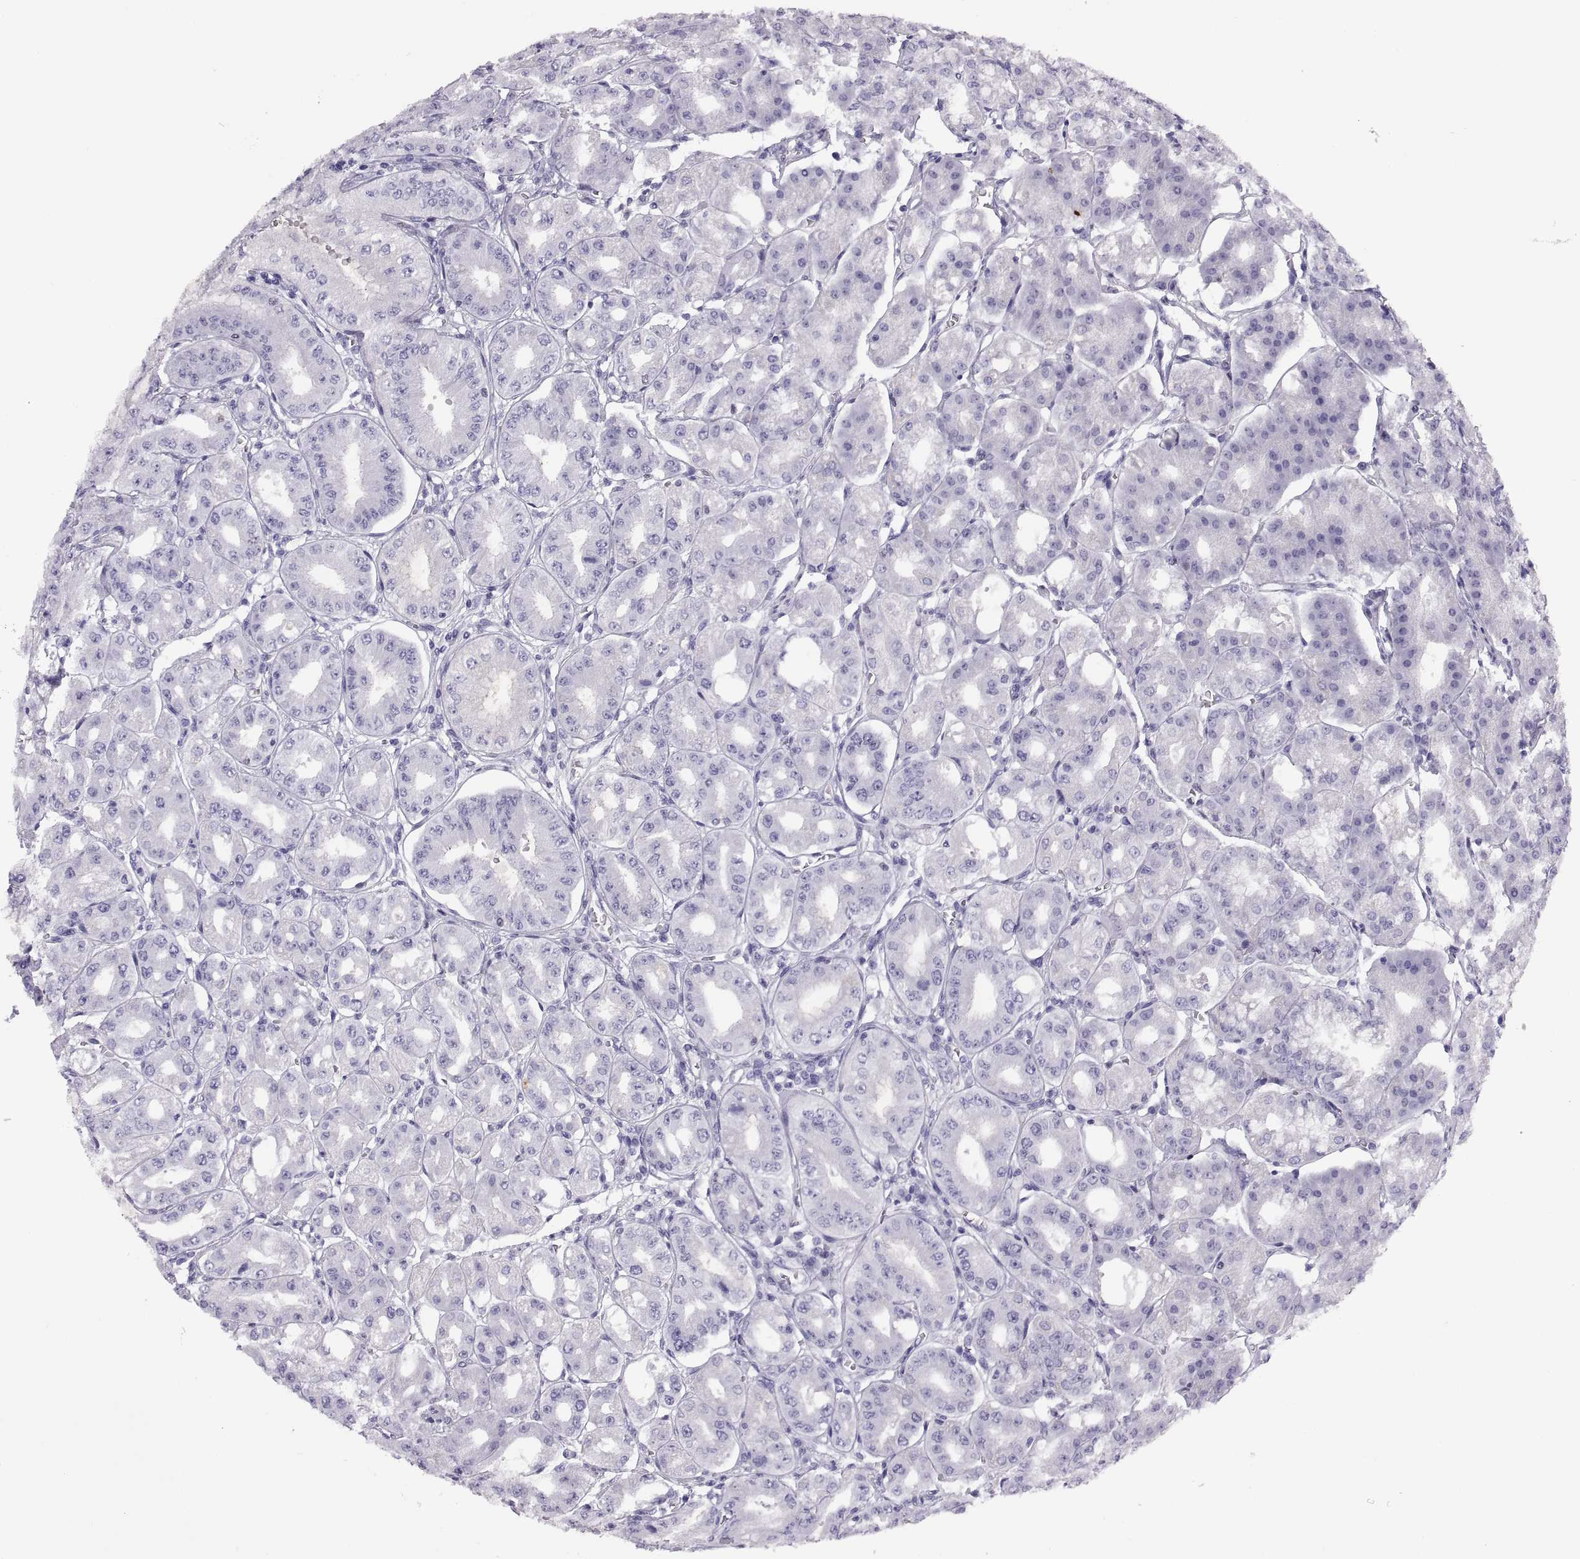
{"staining": {"intensity": "negative", "quantity": "none", "location": "none"}, "tissue": "stomach", "cell_type": "Glandular cells", "image_type": "normal", "snomed": [{"axis": "morphology", "description": "Normal tissue, NOS"}, {"axis": "topography", "description": "Stomach, lower"}], "caption": "Immunohistochemistry micrograph of unremarkable human stomach stained for a protein (brown), which demonstrates no expression in glandular cells.", "gene": "CARTPT", "patient": {"sex": "male", "age": 71}}